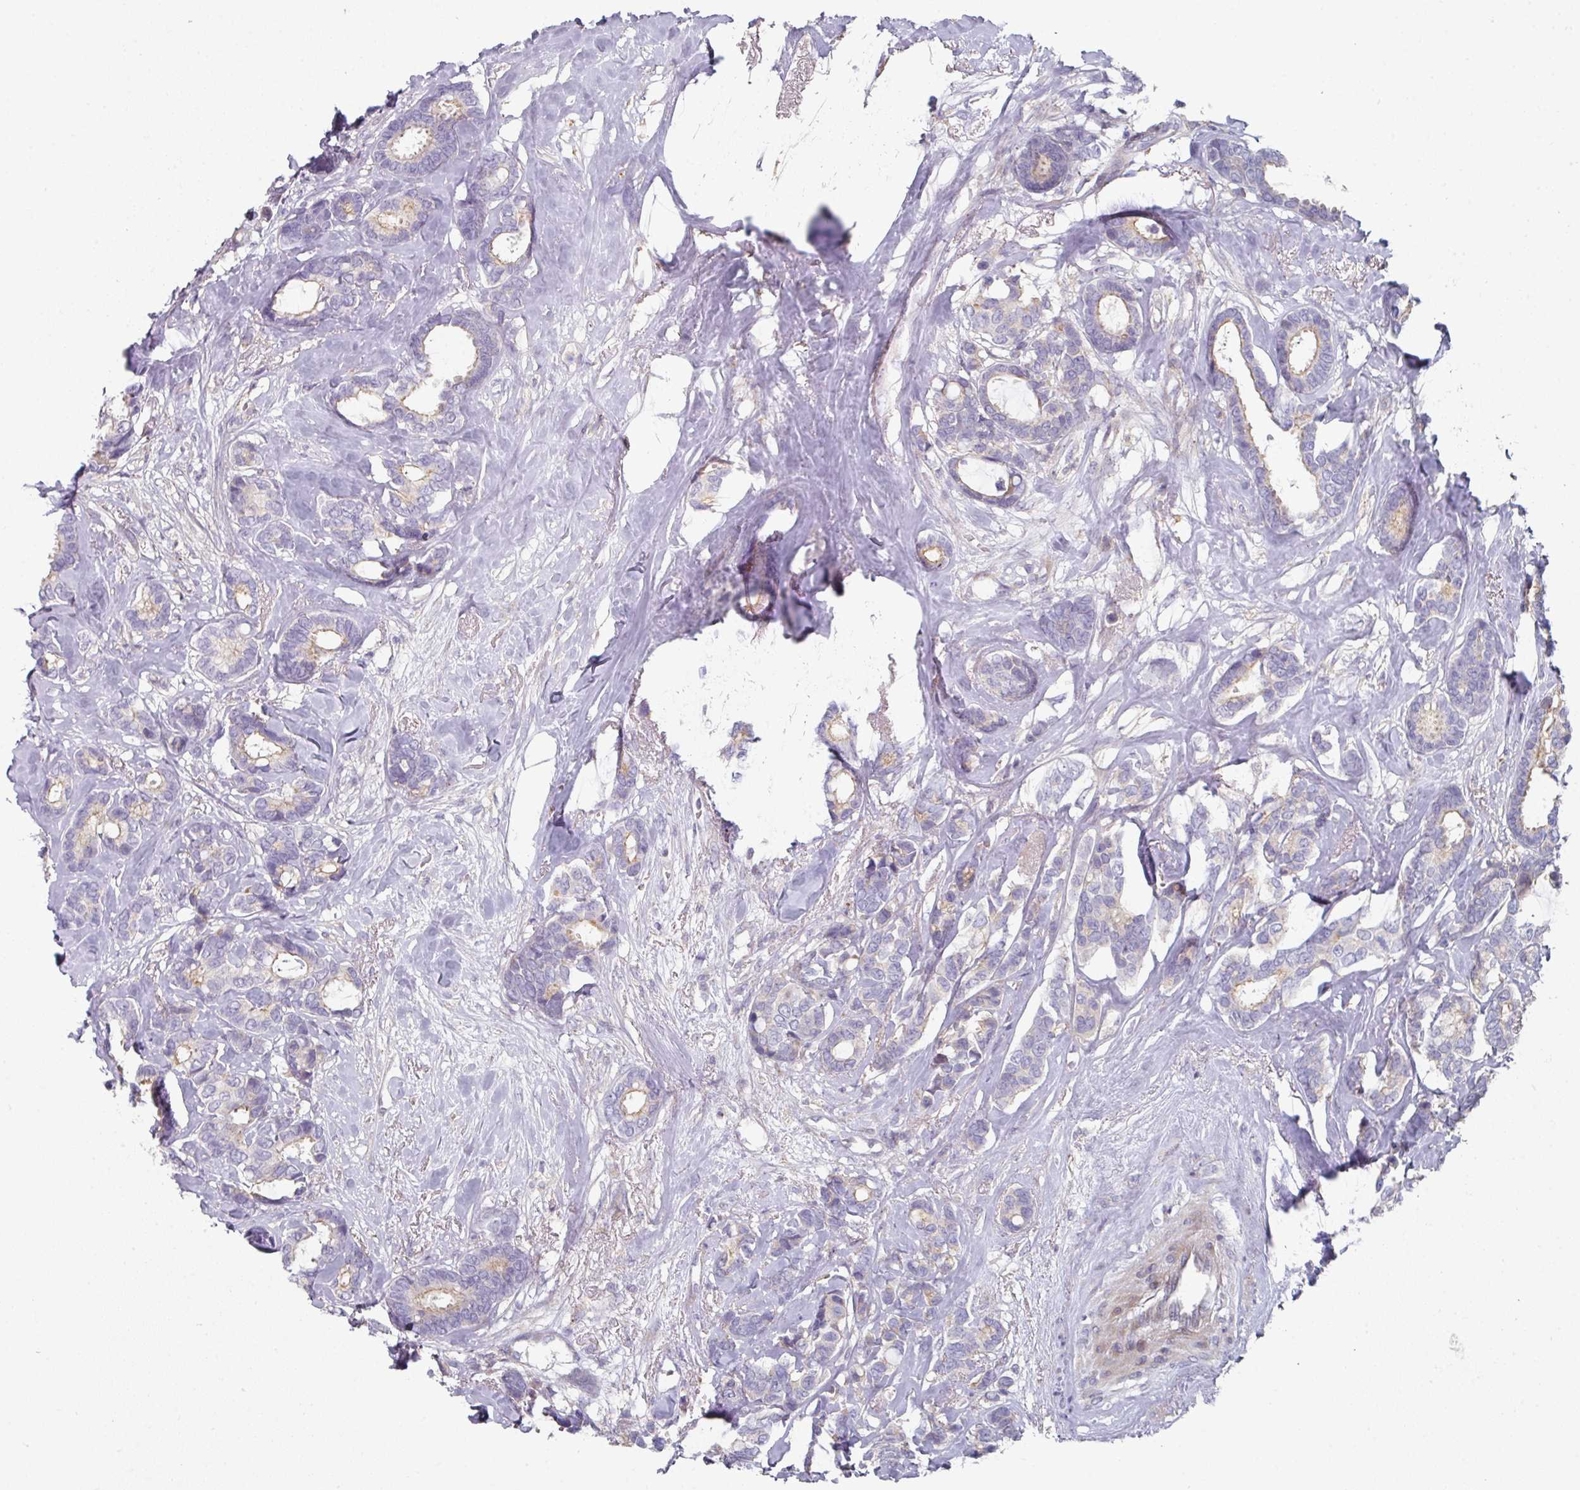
{"staining": {"intensity": "weak", "quantity": "<25%", "location": "cytoplasmic/membranous"}, "tissue": "breast cancer", "cell_type": "Tumor cells", "image_type": "cancer", "snomed": [{"axis": "morphology", "description": "Duct carcinoma"}, {"axis": "topography", "description": "Breast"}], "caption": "The immunohistochemistry (IHC) histopathology image has no significant positivity in tumor cells of breast cancer (infiltrating ductal carcinoma) tissue. Brightfield microscopy of immunohistochemistry stained with DAB (brown) and hematoxylin (blue), captured at high magnification.", "gene": "WSB2", "patient": {"sex": "female", "age": 87}}